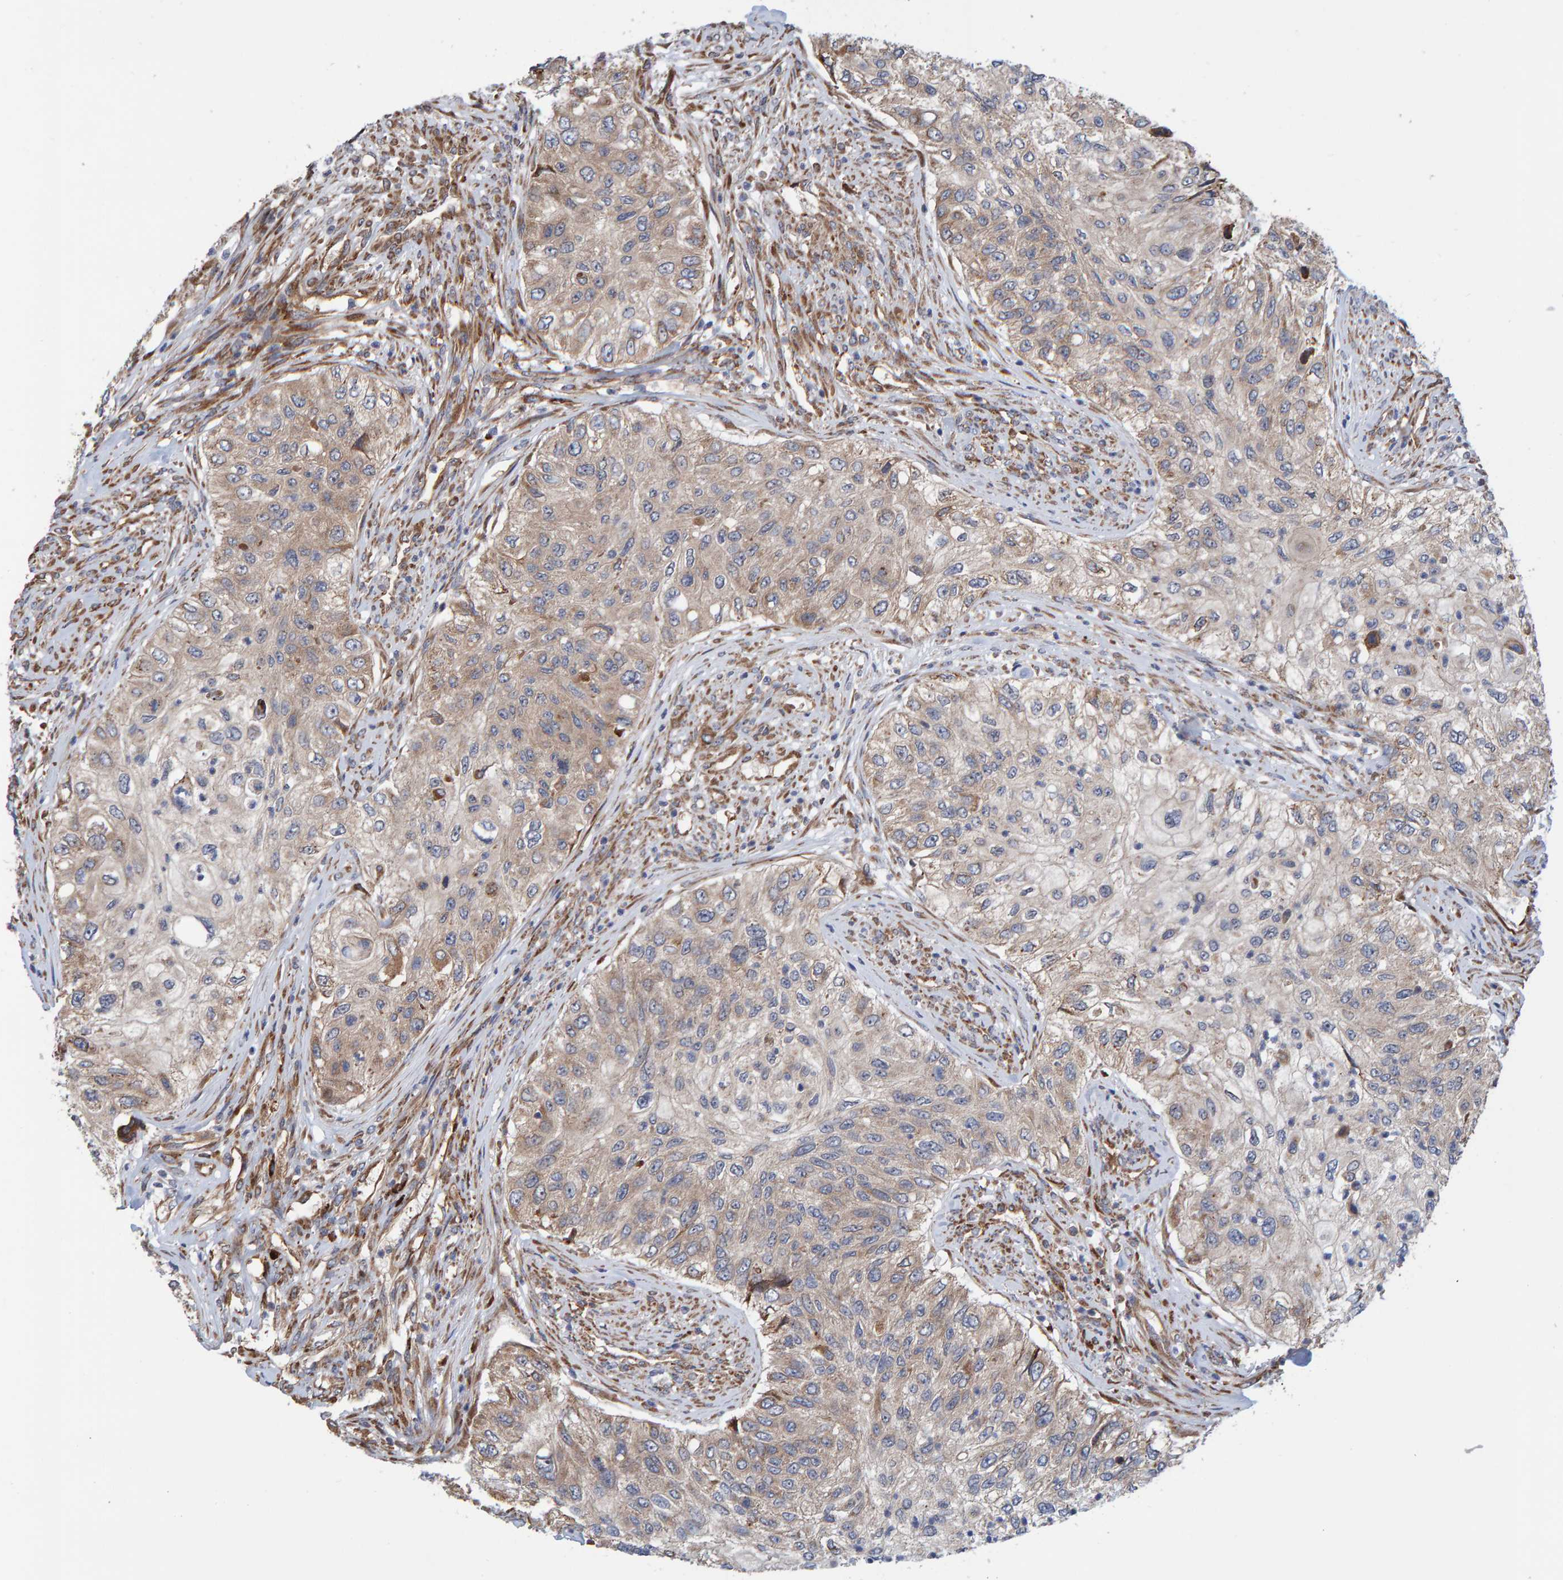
{"staining": {"intensity": "weak", "quantity": "<25%", "location": "cytoplasmic/membranous"}, "tissue": "urothelial cancer", "cell_type": "Tumor cells", "image_type": "cancer", "snomed": [{"axis": "morphology", "description": "Urothelial carcinoma, High grade"}, {"axis": "topography", "description": "Urinary bladder"}], "caption": "IHC of urothelial cancer displays no staining in tumor cells.", "gene": "KIAA0753", "patient": {"sex": "female", "age": 60}}